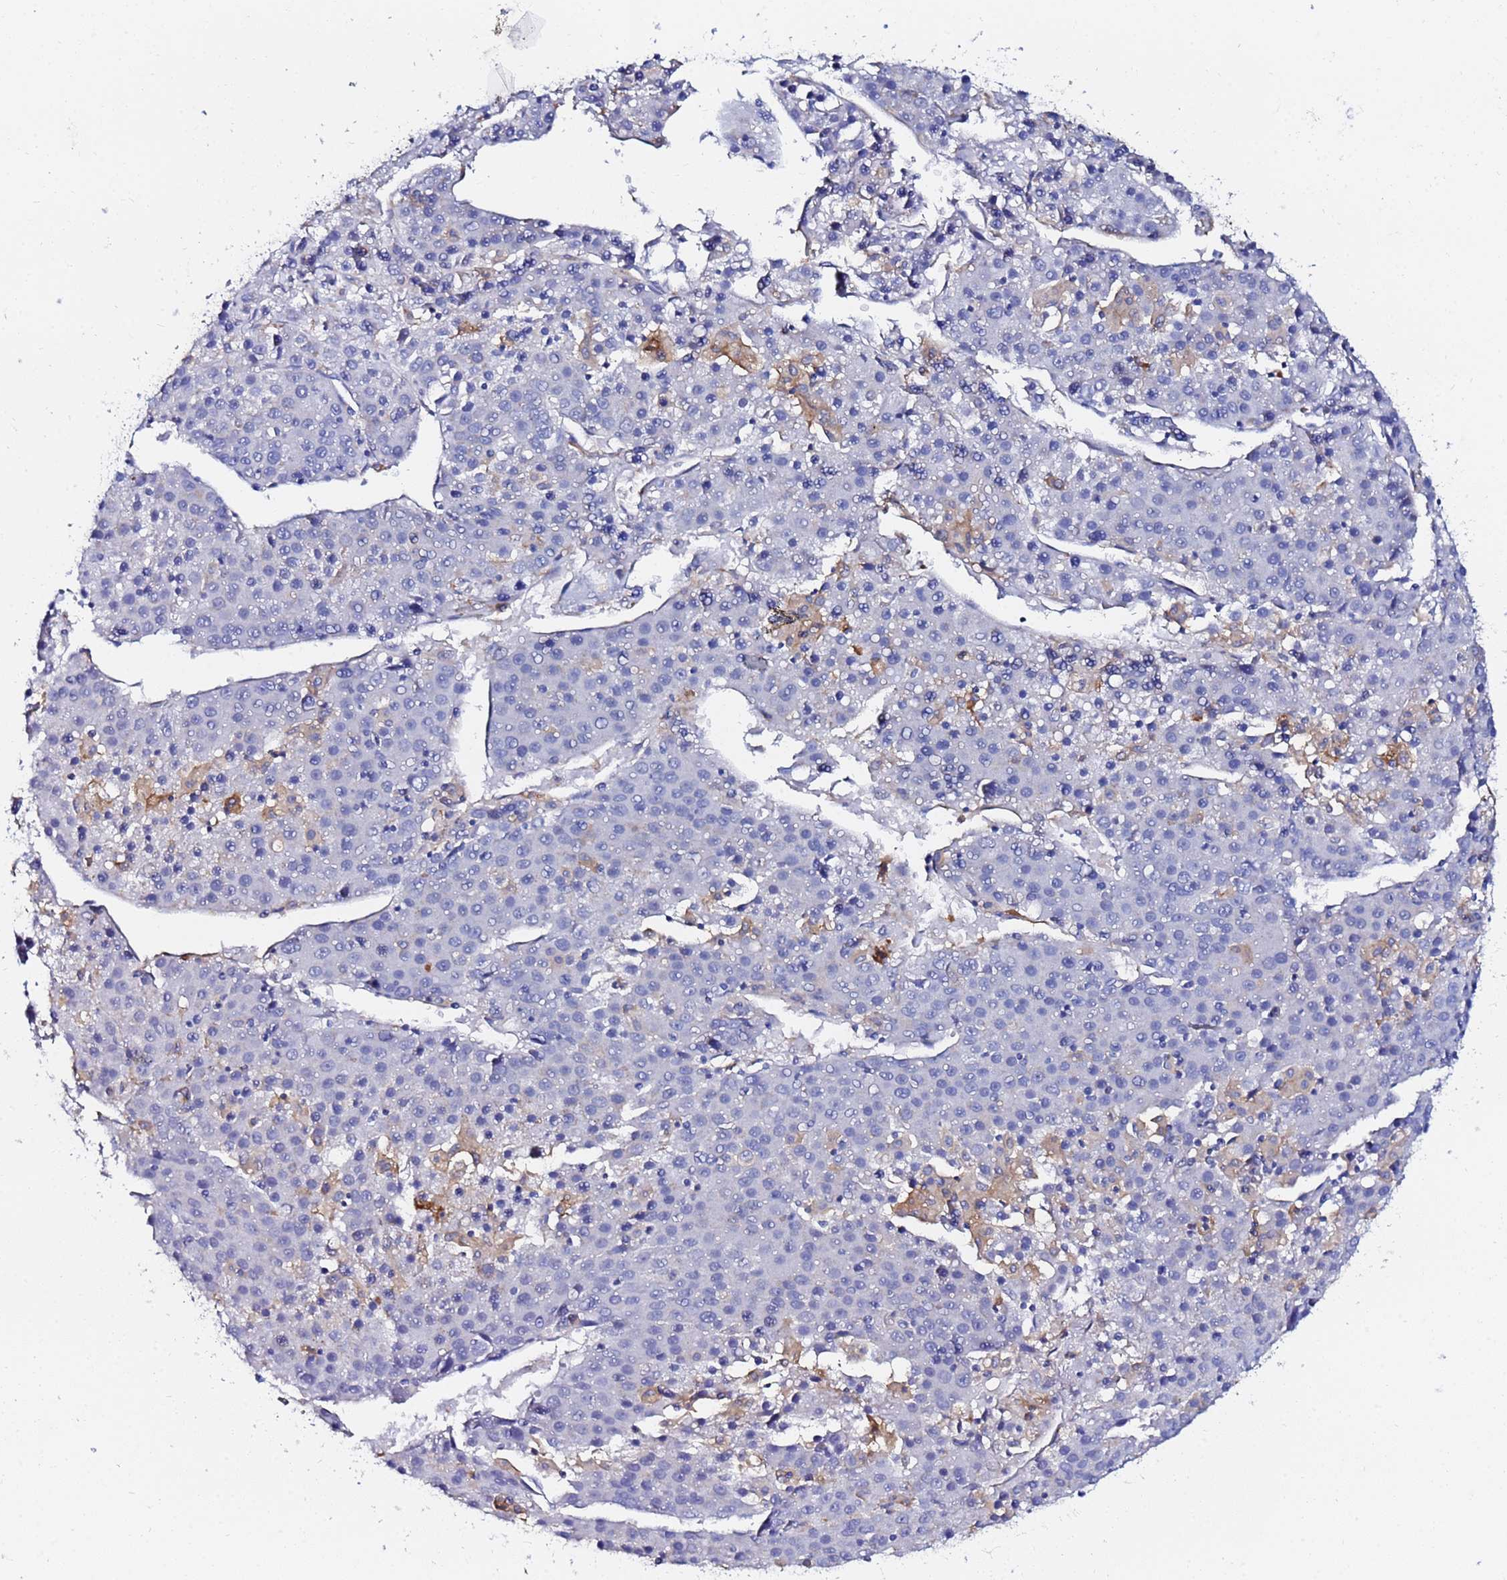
{"staining": {"intensity": "negative", "quantity": "none", "location": "none"}, "tissue": "liver cancer", "cell_type": "Tumor cells", "image_type": "cancer", "snomed": [{"axis": "morphology", "description": "Carcinoma, Hepatocellular, NOS"}, {"axis": "topography", "description": "Liver"}], "caption": "Human liver hepatocellular carcinoma stained for a protein using immunohistochemistry (IHC) reveals no expression in tumor cells.", "gene": "BASP1", "patient": {"sex": "male", "age": 55}}